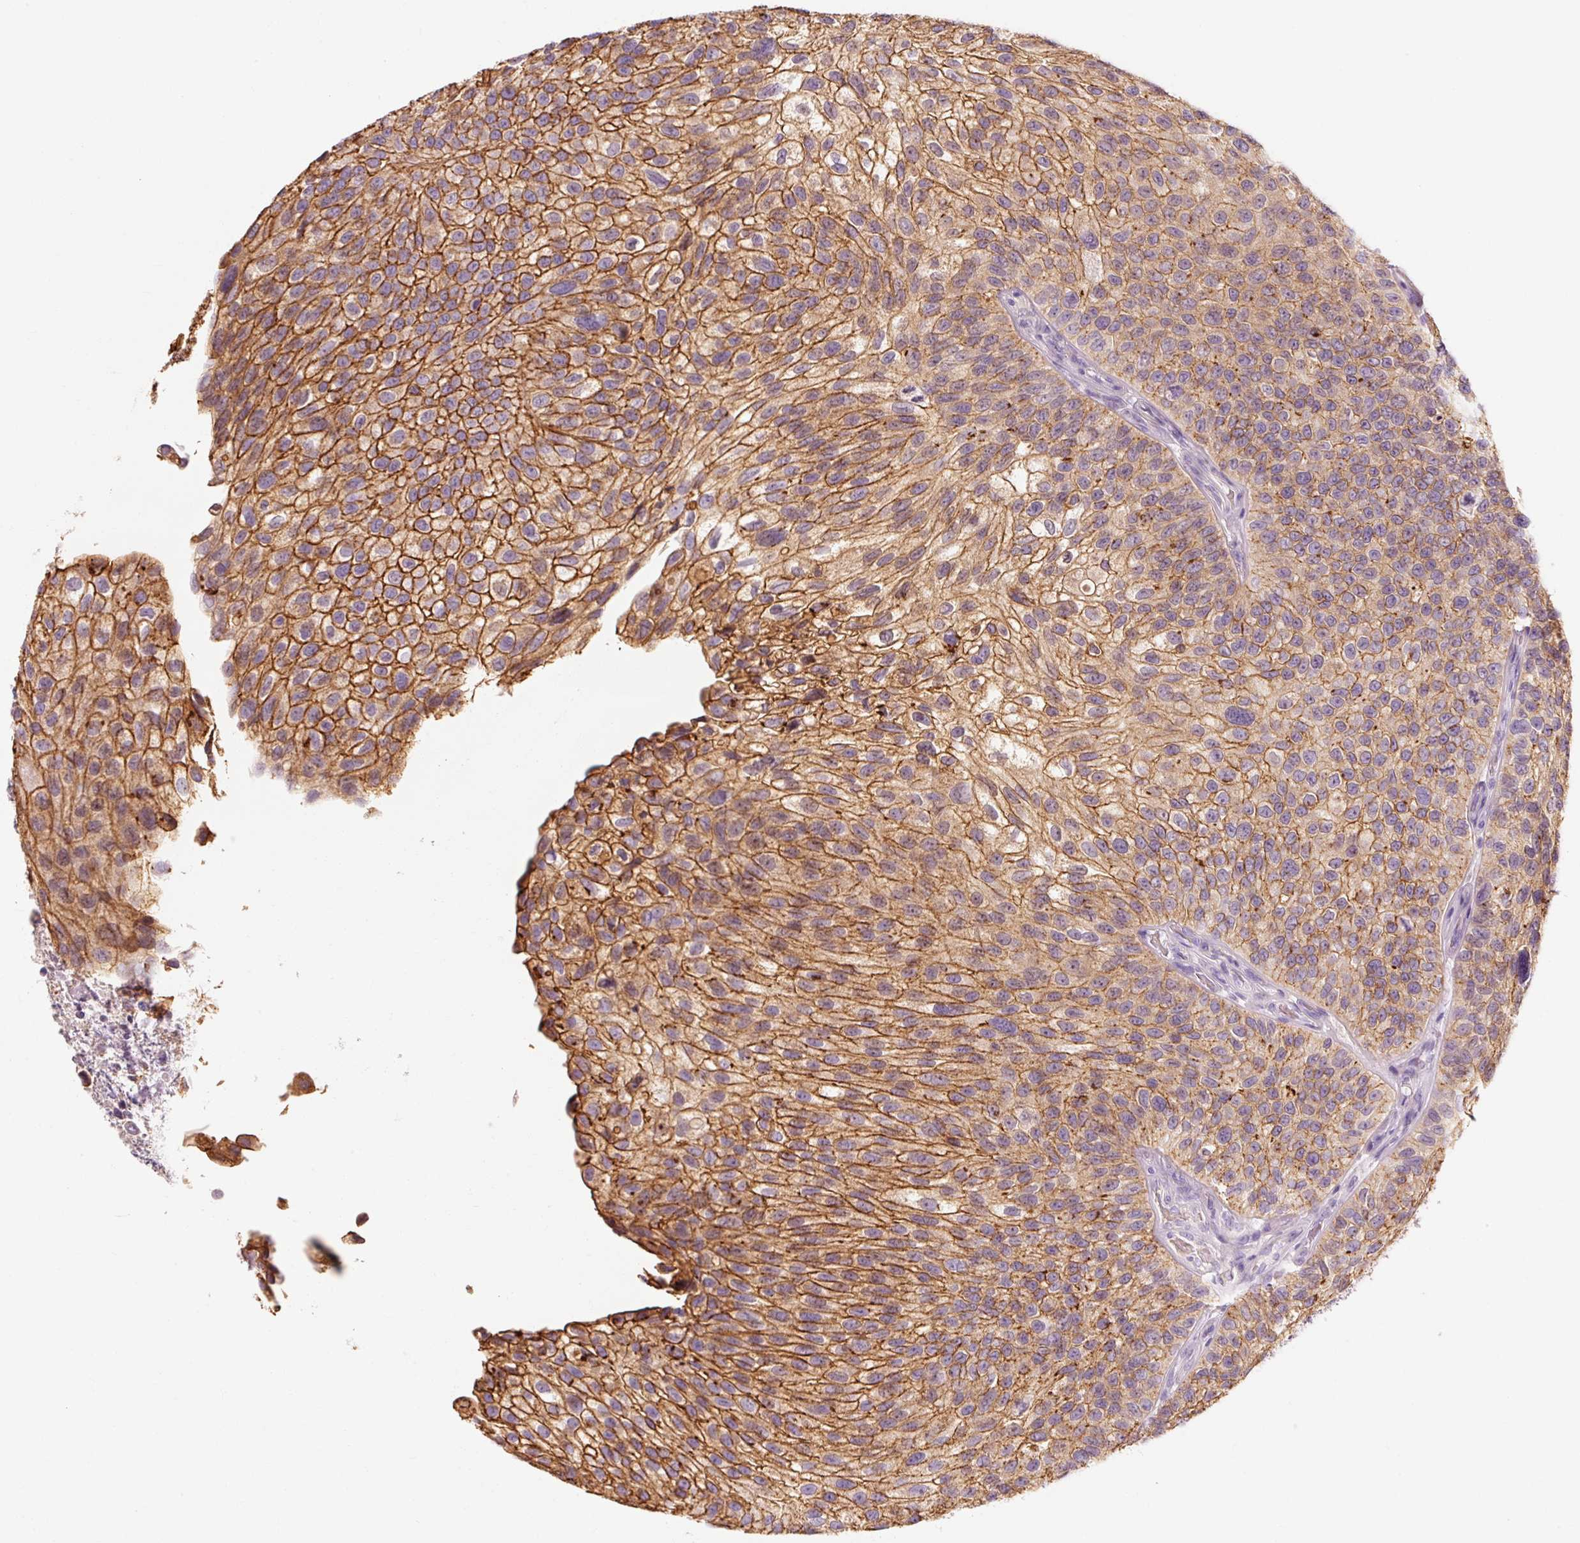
{"staining": {"intensity": "strong", "quantity": "25%-75%", "location": "cytoplasmic/membranous"}, "tissue": "urothelial cancer", "cell_type": "Tumor cells", "image_type": "cancer", "snomed": [{"axis": "morphology", "description": "Urothelial carcinoma, NOS"}, {"axis": "topography", "description": "Urinary bladder"}], "caption": "Transitional cell carcinoma tissue displays strong cytoplasmic/membranous expression in about 25%-75% of tumor cells, visualized by immunohistochemistry. (Stains: DAB in brown, nuclei in blue, Microscopy: brightfield microscopy at high magnification).", "gene": "OR8K1", "patient": {"sex": "male", "age": 87}}